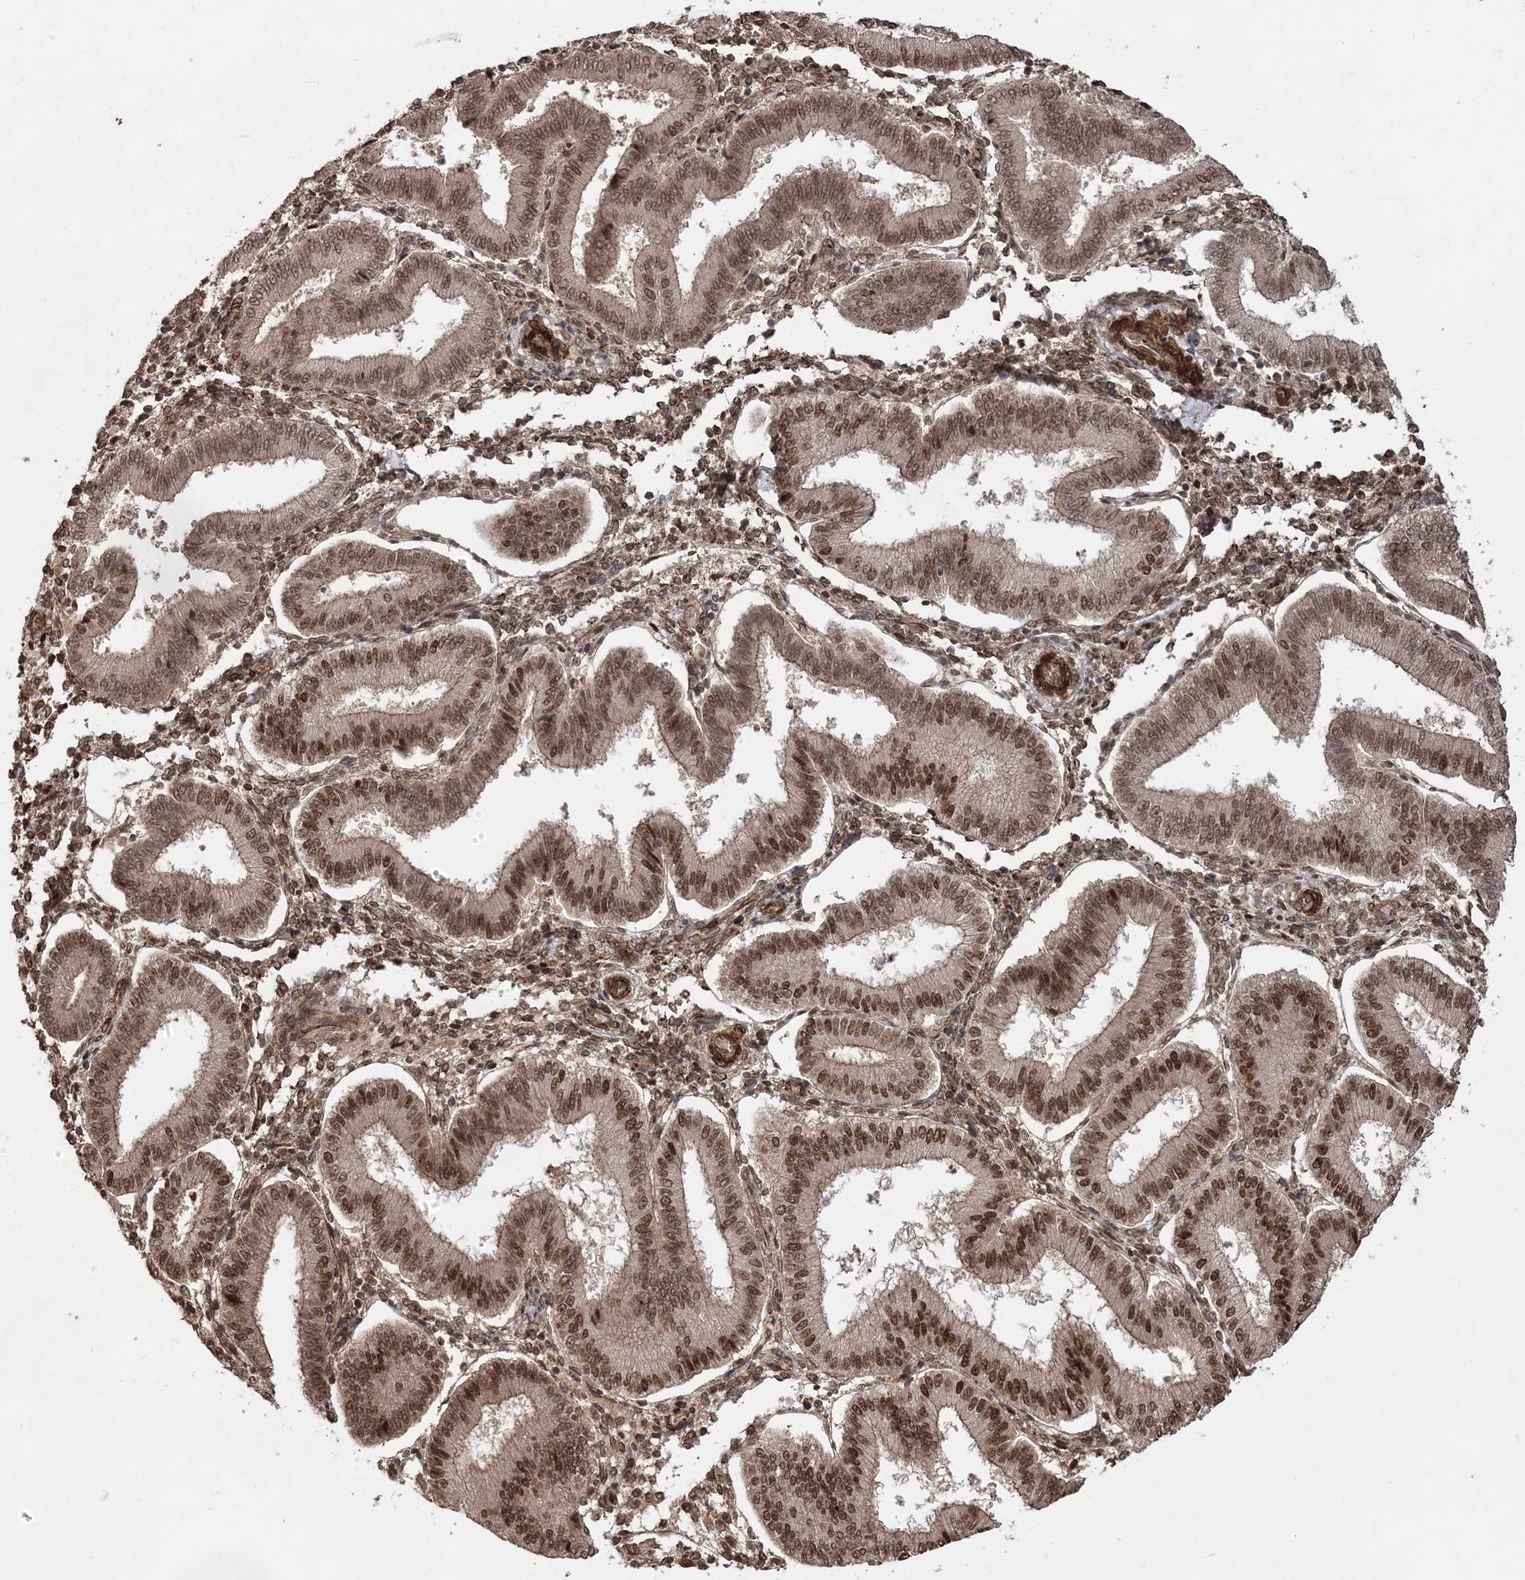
{"staining": {"intensity": "moderate", "quantity": ">75%", "location": "cytoplasmic/membranous,nuclear"}, "tissue": "endometrium", "cell_type": "Cells in endometrial stroma", "image_type": "normal", "snomed": [{"axis": "morphology", "description": "Normal tissue, NOS"}, {"axis": "topography", "description": "Endometrium"}], "caption": "Immunohistochemical staining of benign human endometrium displays moderate cytoplasmic/membranous,nuclear protein positivity in about >75% of cells in endometrial stroma.", "gene": "ETAA1", "patient": {"sex": "female", "age": 39}}